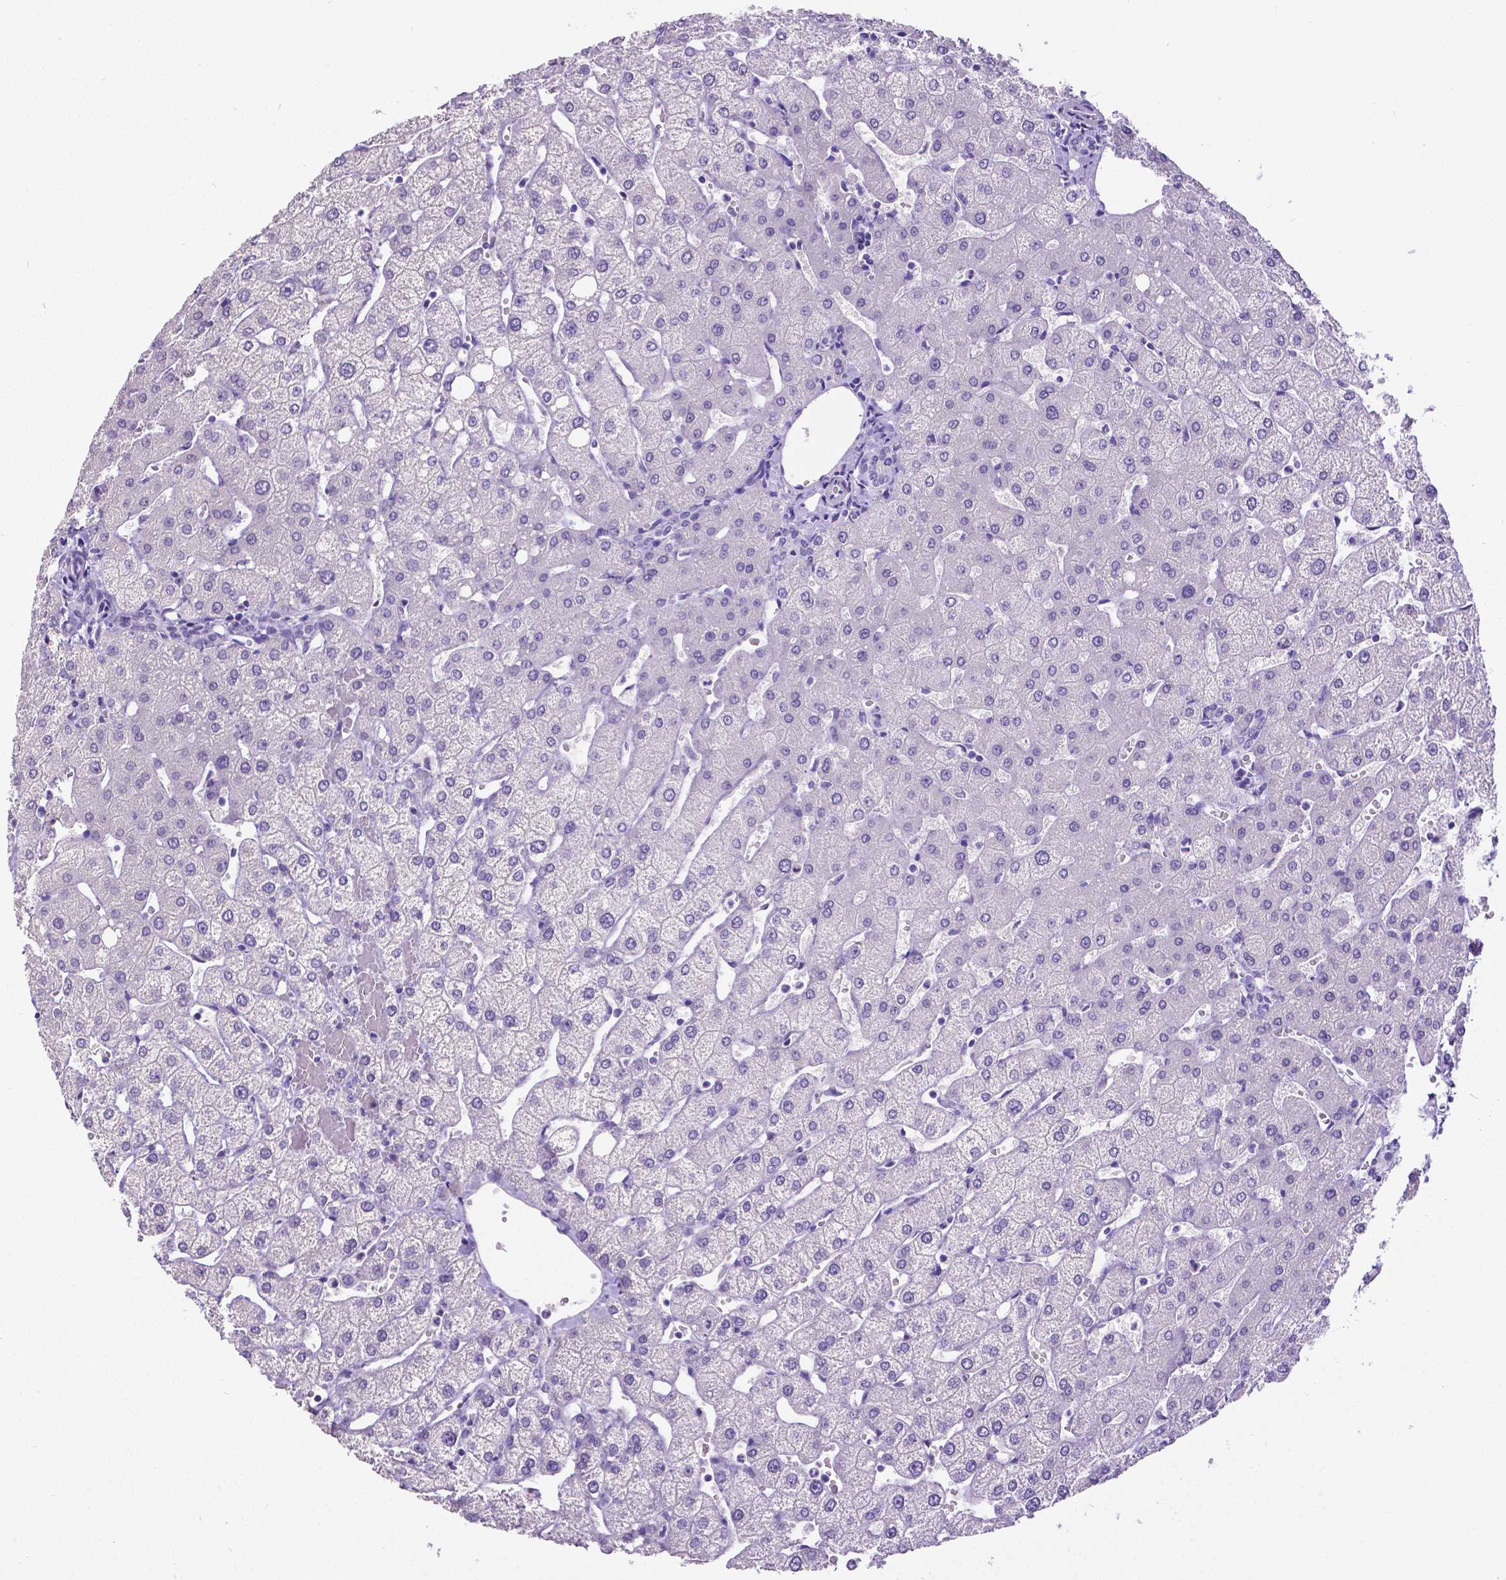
{"staining": {"intensity": "negative", "quantity": "none", "location": "none"}, "tissue": "liver", "cell_type": "Cholangiocytes", "image_type": "normal", "snomed": [{"axis": "morphology", "description": "Normal tissue, NOS"}, {"axis": "topography", "description": "Liver"}], "caption": "Image shows no significant protein expression in cholangiocytes of benign liver.", "gene": "SATB2", "patient": {"sex": "female", "age": 54}}